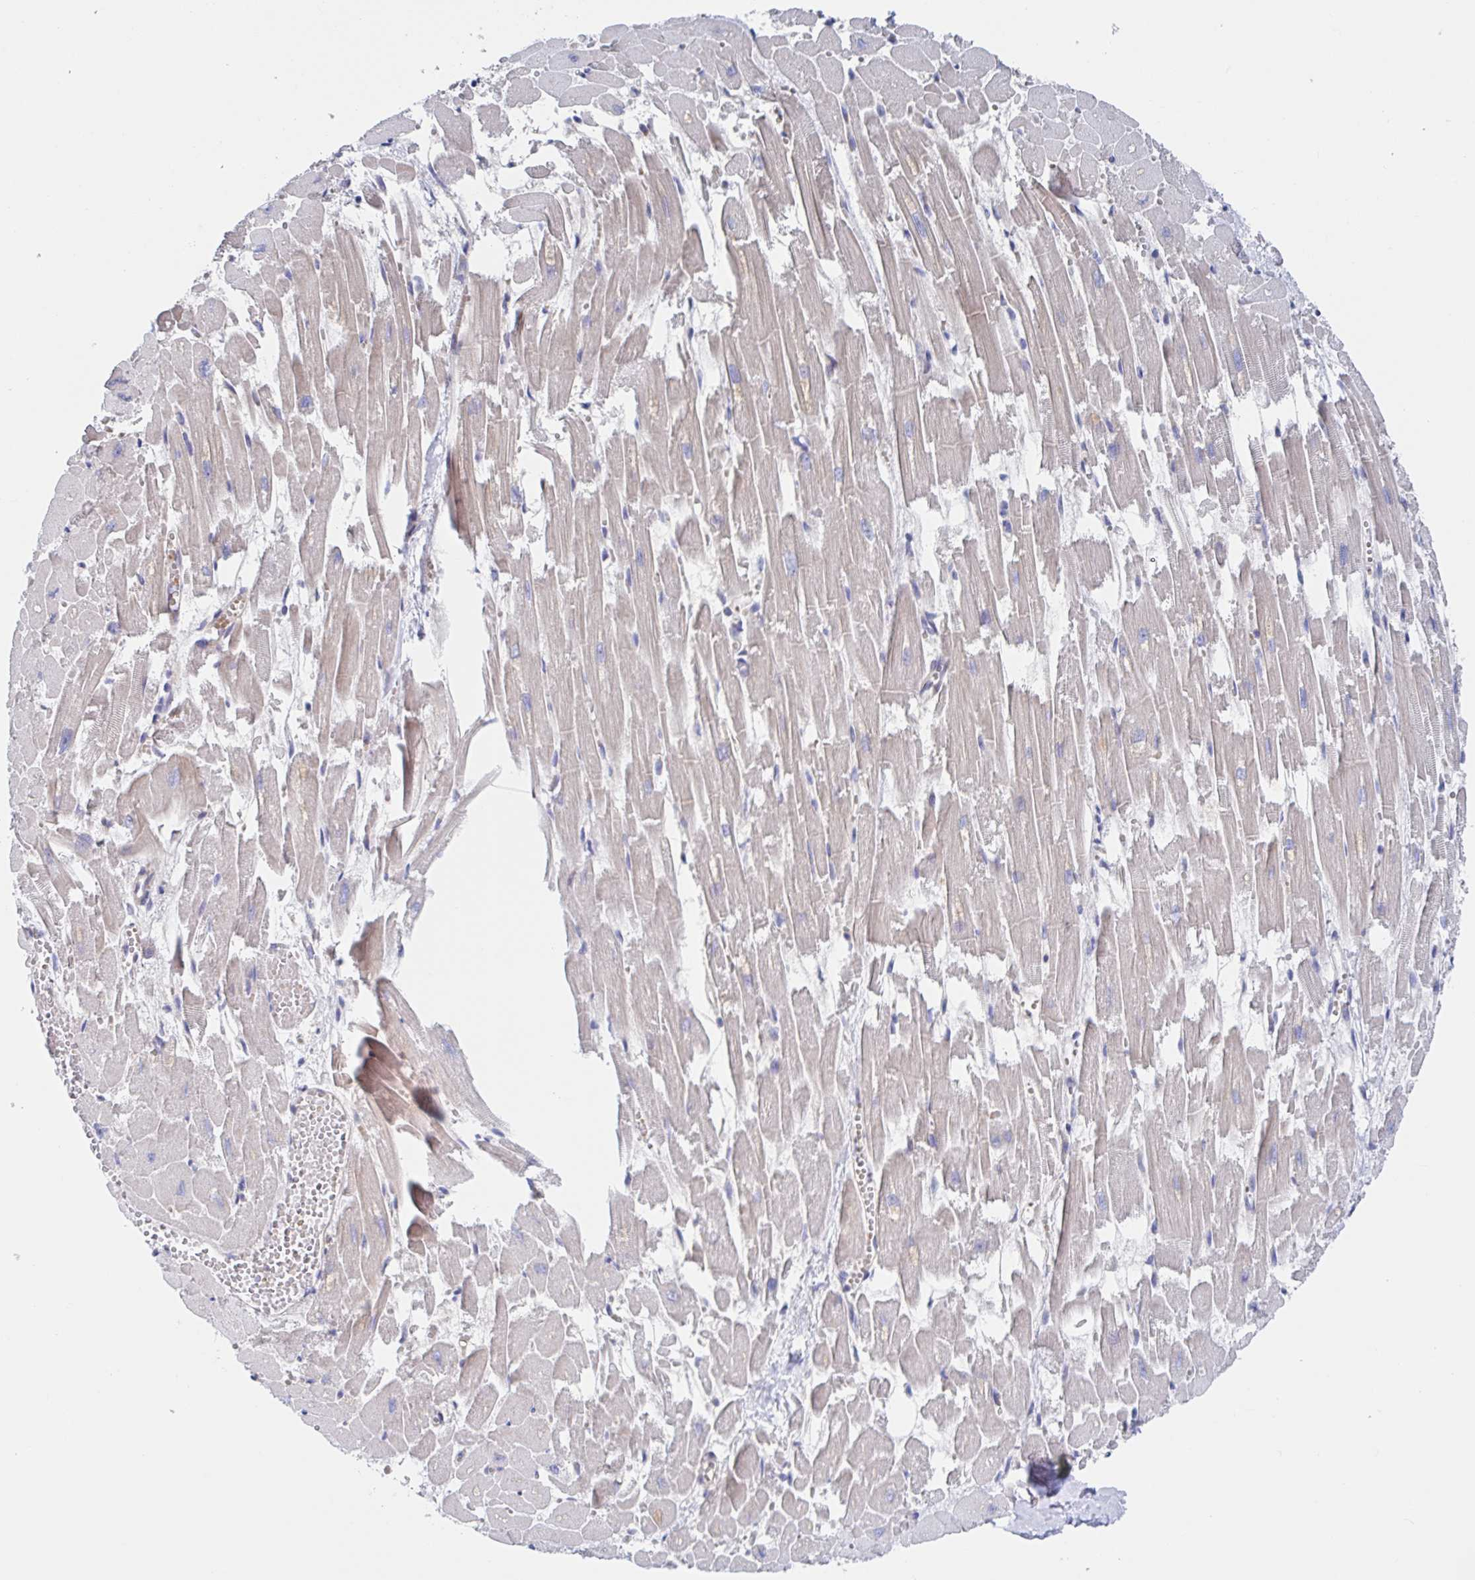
{"staining": {"intensity": "strong", "quantity": "<25%", "location": "cytoplasmic/membranous"}, "tissue": "heart muscle", "cell_type": "Cardiomyocytes", "image_type": "normal", "snomed": [{"axis": "morphology", "description": "Normal tissue, NOS"}, {"axis": "topography", "description": "Heart"}], "caption": "Protein expression analysis of unremarkable heart muscle displays strong cytoplasmic/membranous positivity in about <25% of cardiomyocytes. (DAB = brown stain, brightfield microscopy at high magnification).", "gene": "DHRS12", "patient": {"sex": "female", "age": 52}}